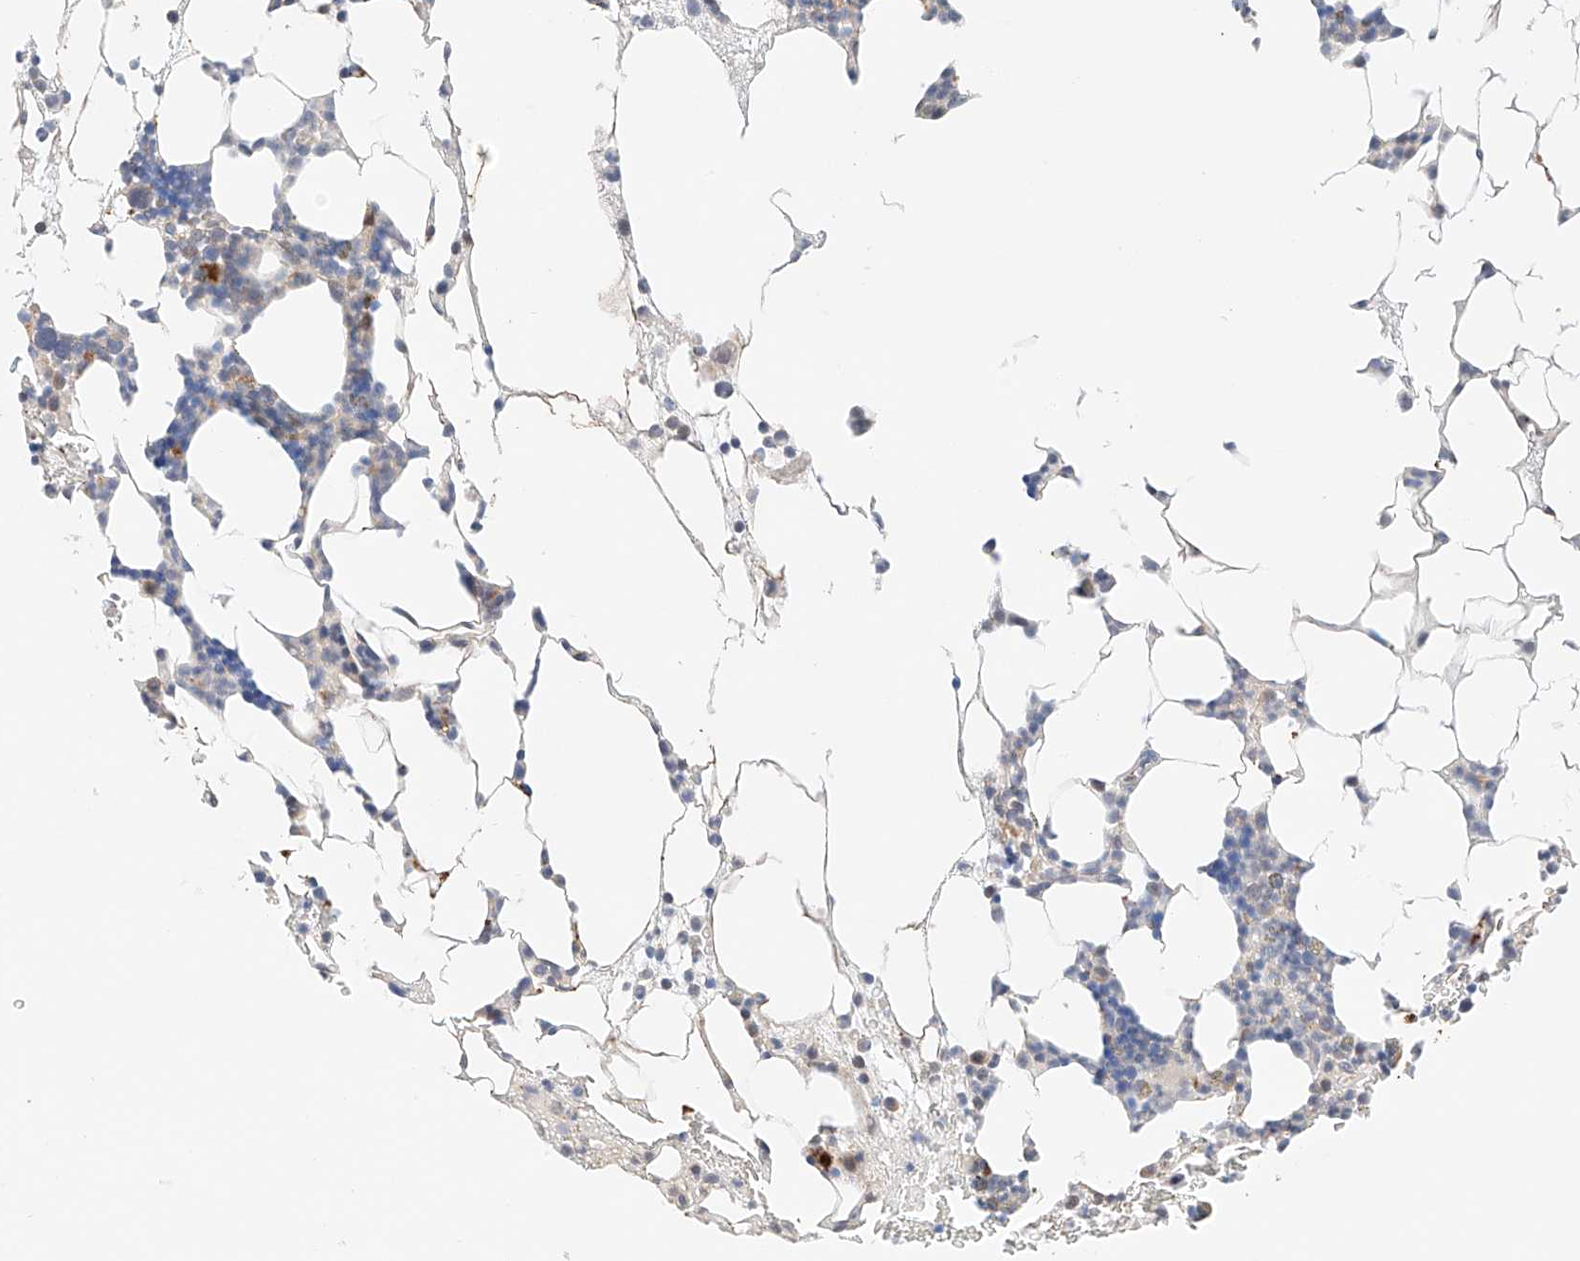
{"staining": {"intensity": "negative", "quantity": "none", "location": "none"}, "tissue": "bone marrow", "cell_type": "Hematopoietic cells", "image_type": "normal", "snomed": [{"axis": "morphology", "description": "Normal tissue, NOS"}, {"axis": "morphology", "description": "Inflammation, NOS"}, {"axis": "topography", "description": "Bone marrow"}], "caption": "High power microscopy photomicrograph of an immunohistochemistry histopathology image of unremarkable bone marrow, revealing no significant staining in hematopoietic cells.", "gene": "GCNT1", "patient": {"sex": "female", "age": 78}}